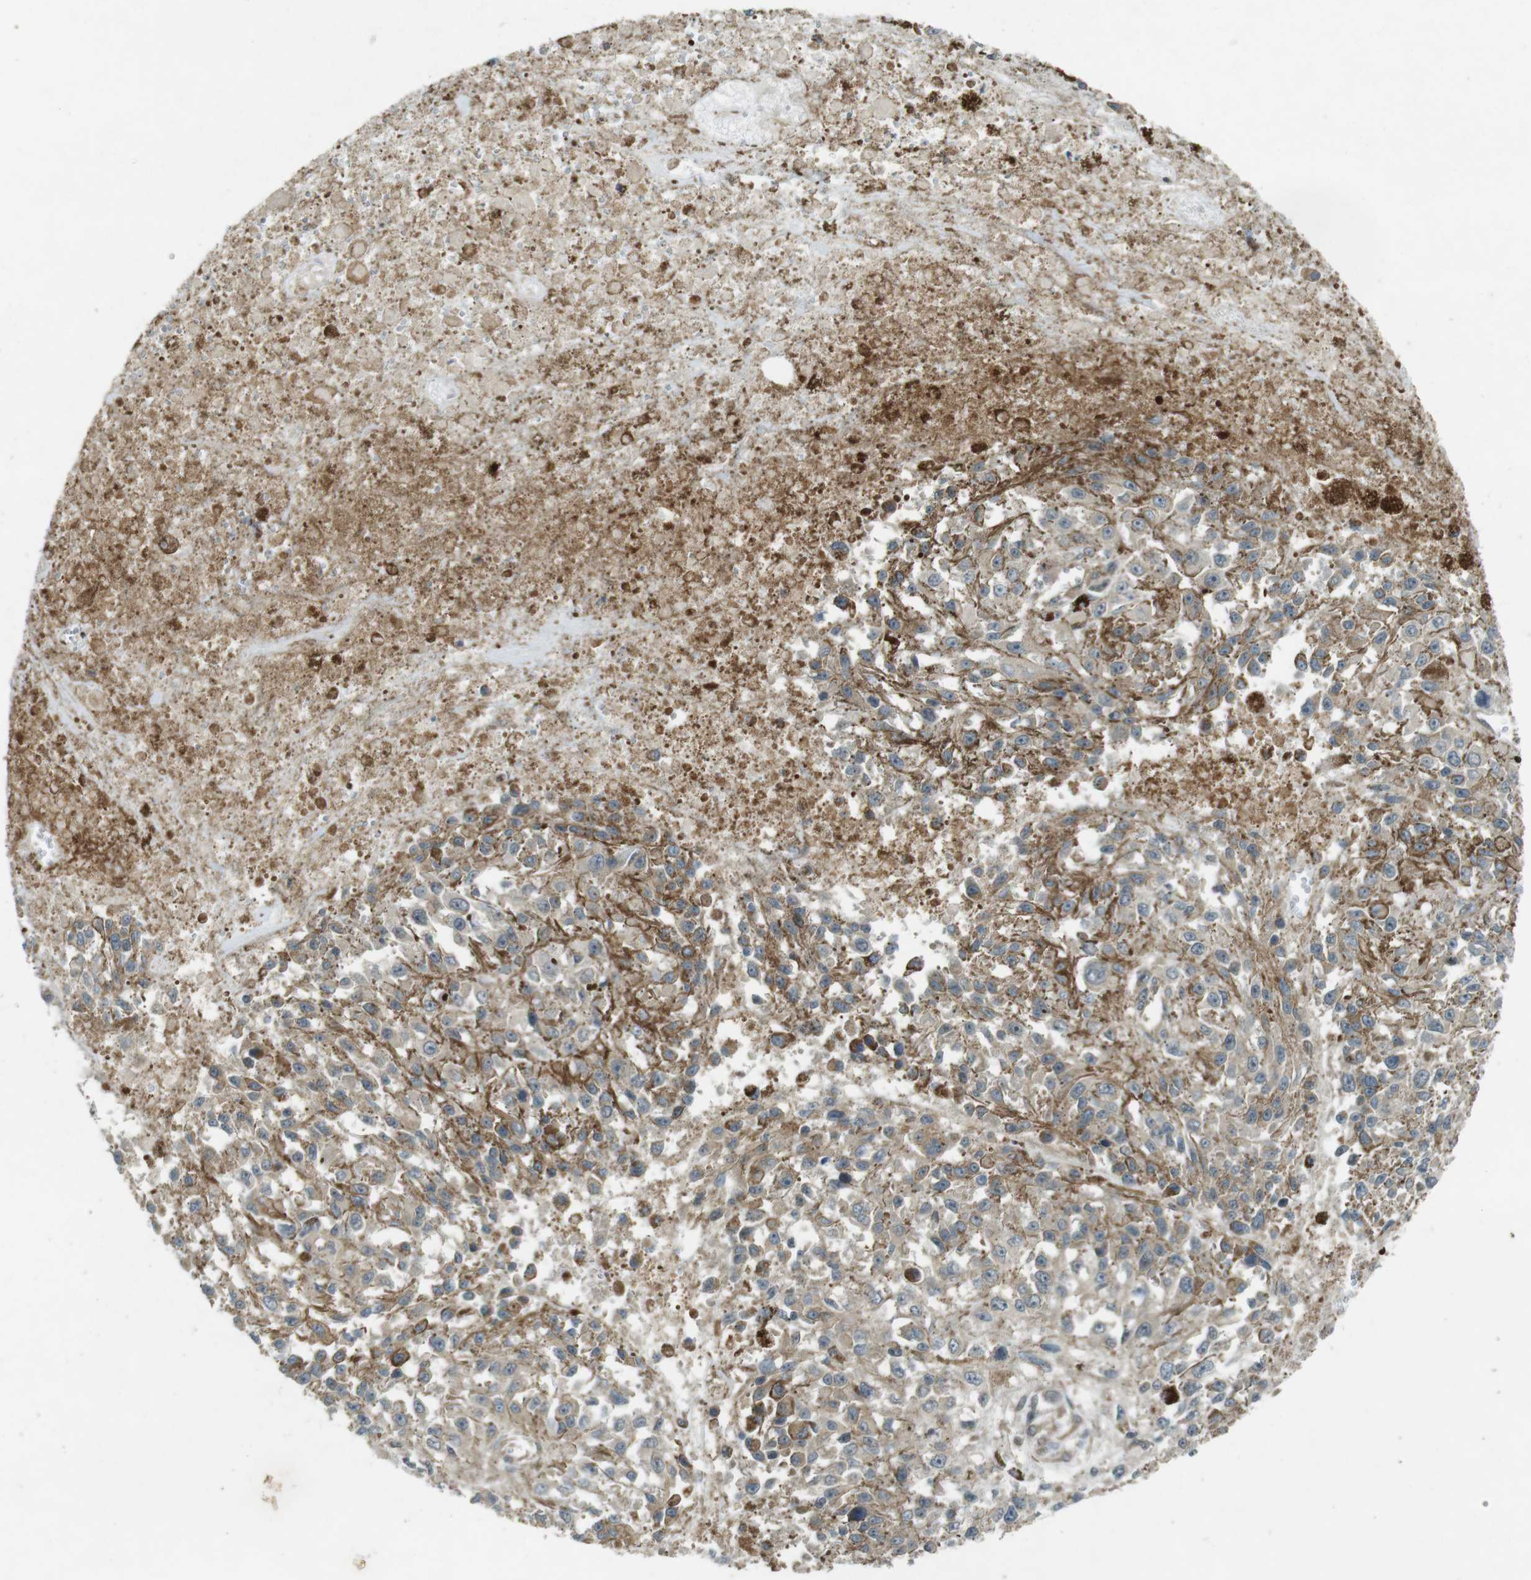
{"staining": {"intensity": "negative", "quantity": "none", "location": "none"}, "tissue": "melanoma", "cell_type": "Tumor cells", "image_type": "cancer", "snomed": [{"axis": "morphology", "description": "Malignant melanoma, Metastatic site"}, {"axis": "topography", "description": "Lymph node"}], "caption": "Tumor cells show no significant expression in malignant melanoma (metastatic site).", "gene": "ZYX", "patient": {"sex": "male", "age": 59}}